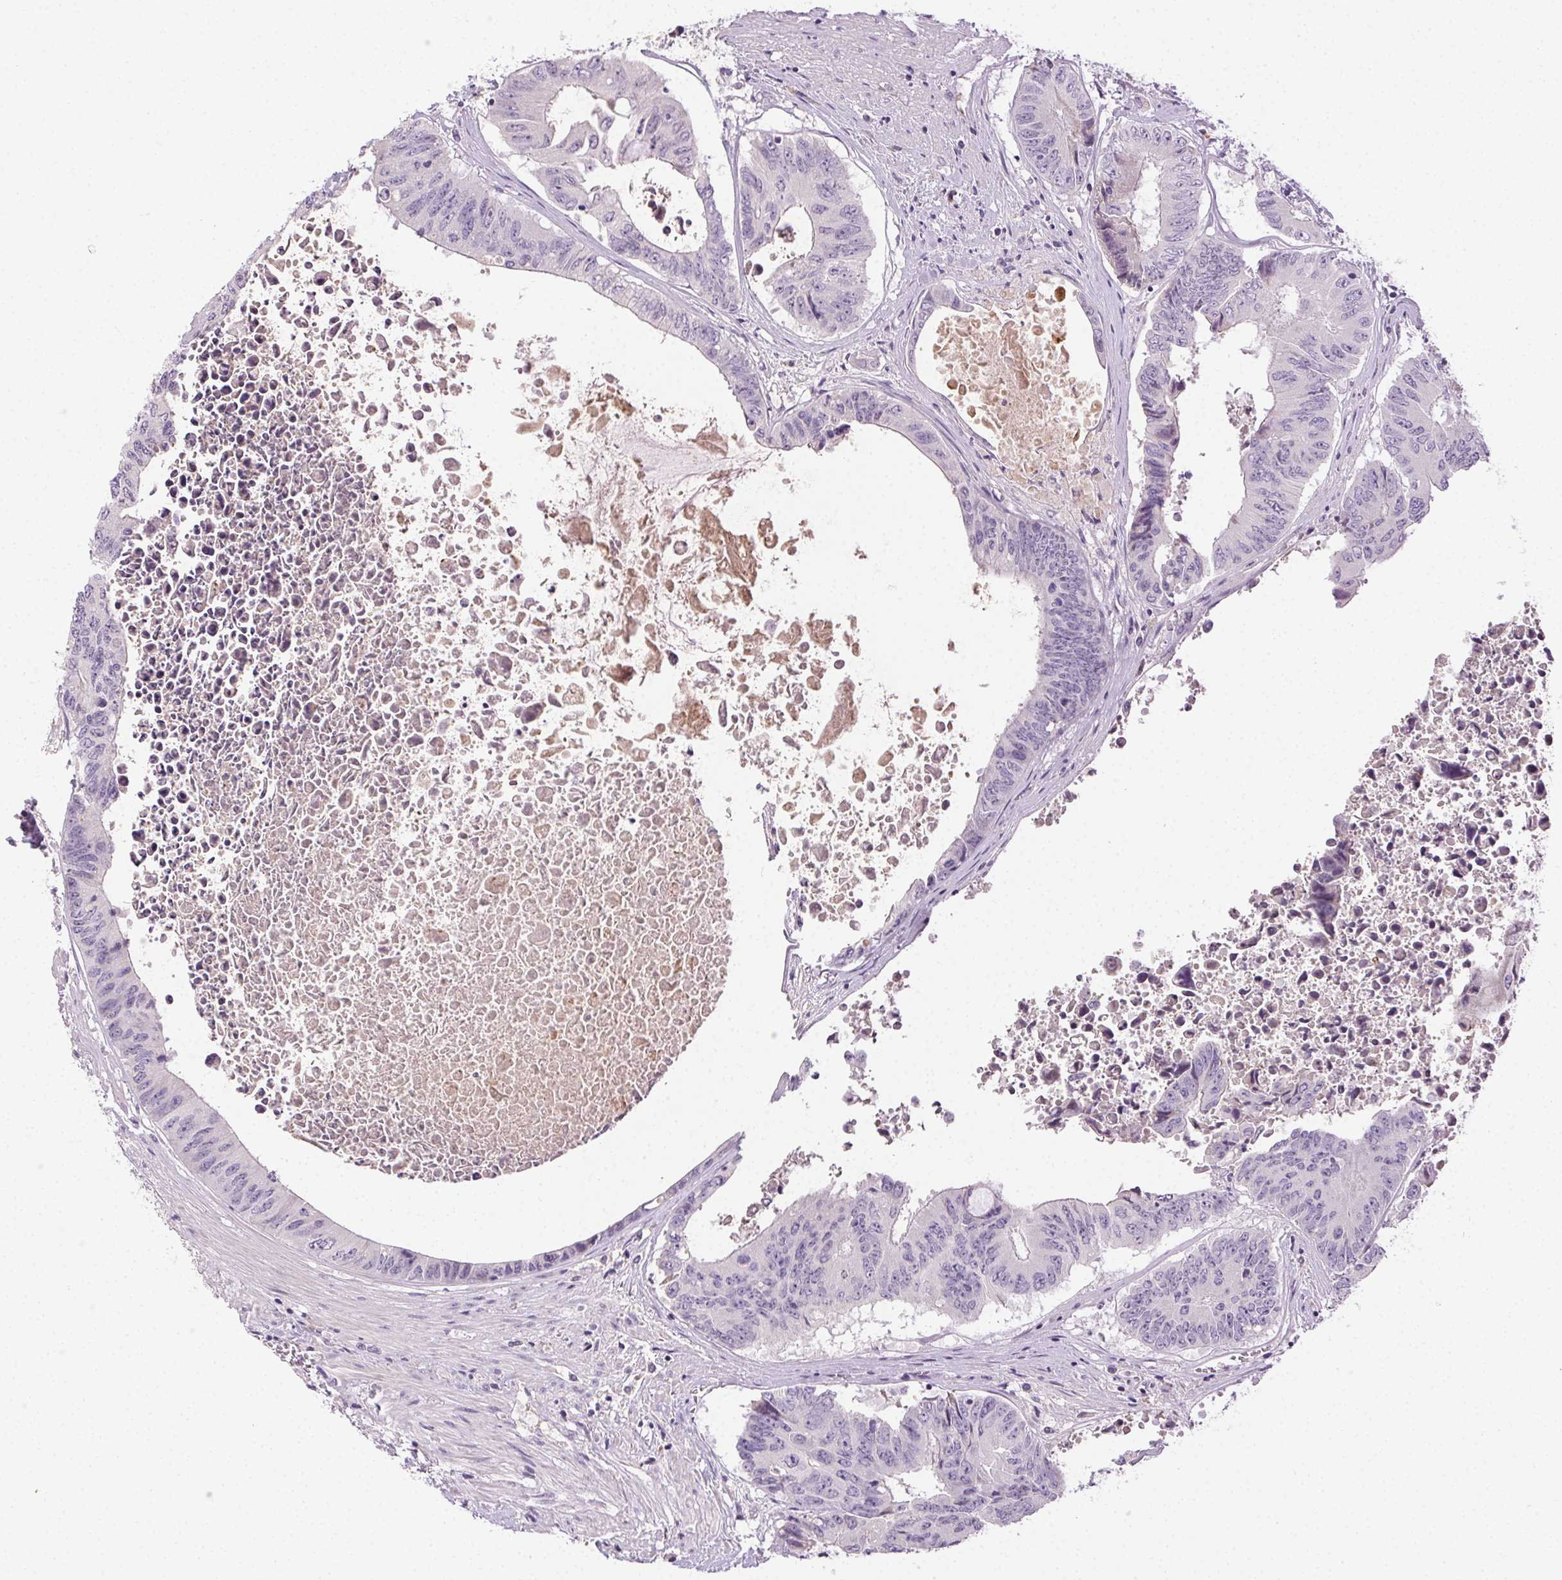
{"staining": {"intensity": "negative", "quantity": "none", "location": "none"}, "tissue": "colorectal cancer", "cell_type": "Tumor cells", "image_type": "cancer", "snomed": [{"axis": "morphology", "description": "Adenocarcinoma, NOS"}, {"axis": "topography", "description": "Rectum"}], "caption": "A high-resolution image shows immunohistochemistry staining of colorectal cancer (adenocarcinoma), which demonstrates no significant positivity in tumor cells. The staining was performed using DAB to visualize the protein expression in brown, while the nuclei were stained in blue with hematoxylin (Magnification: 20x).", "gene": "BPIFB2", "patient": {"sex": "male", "age": 59}}